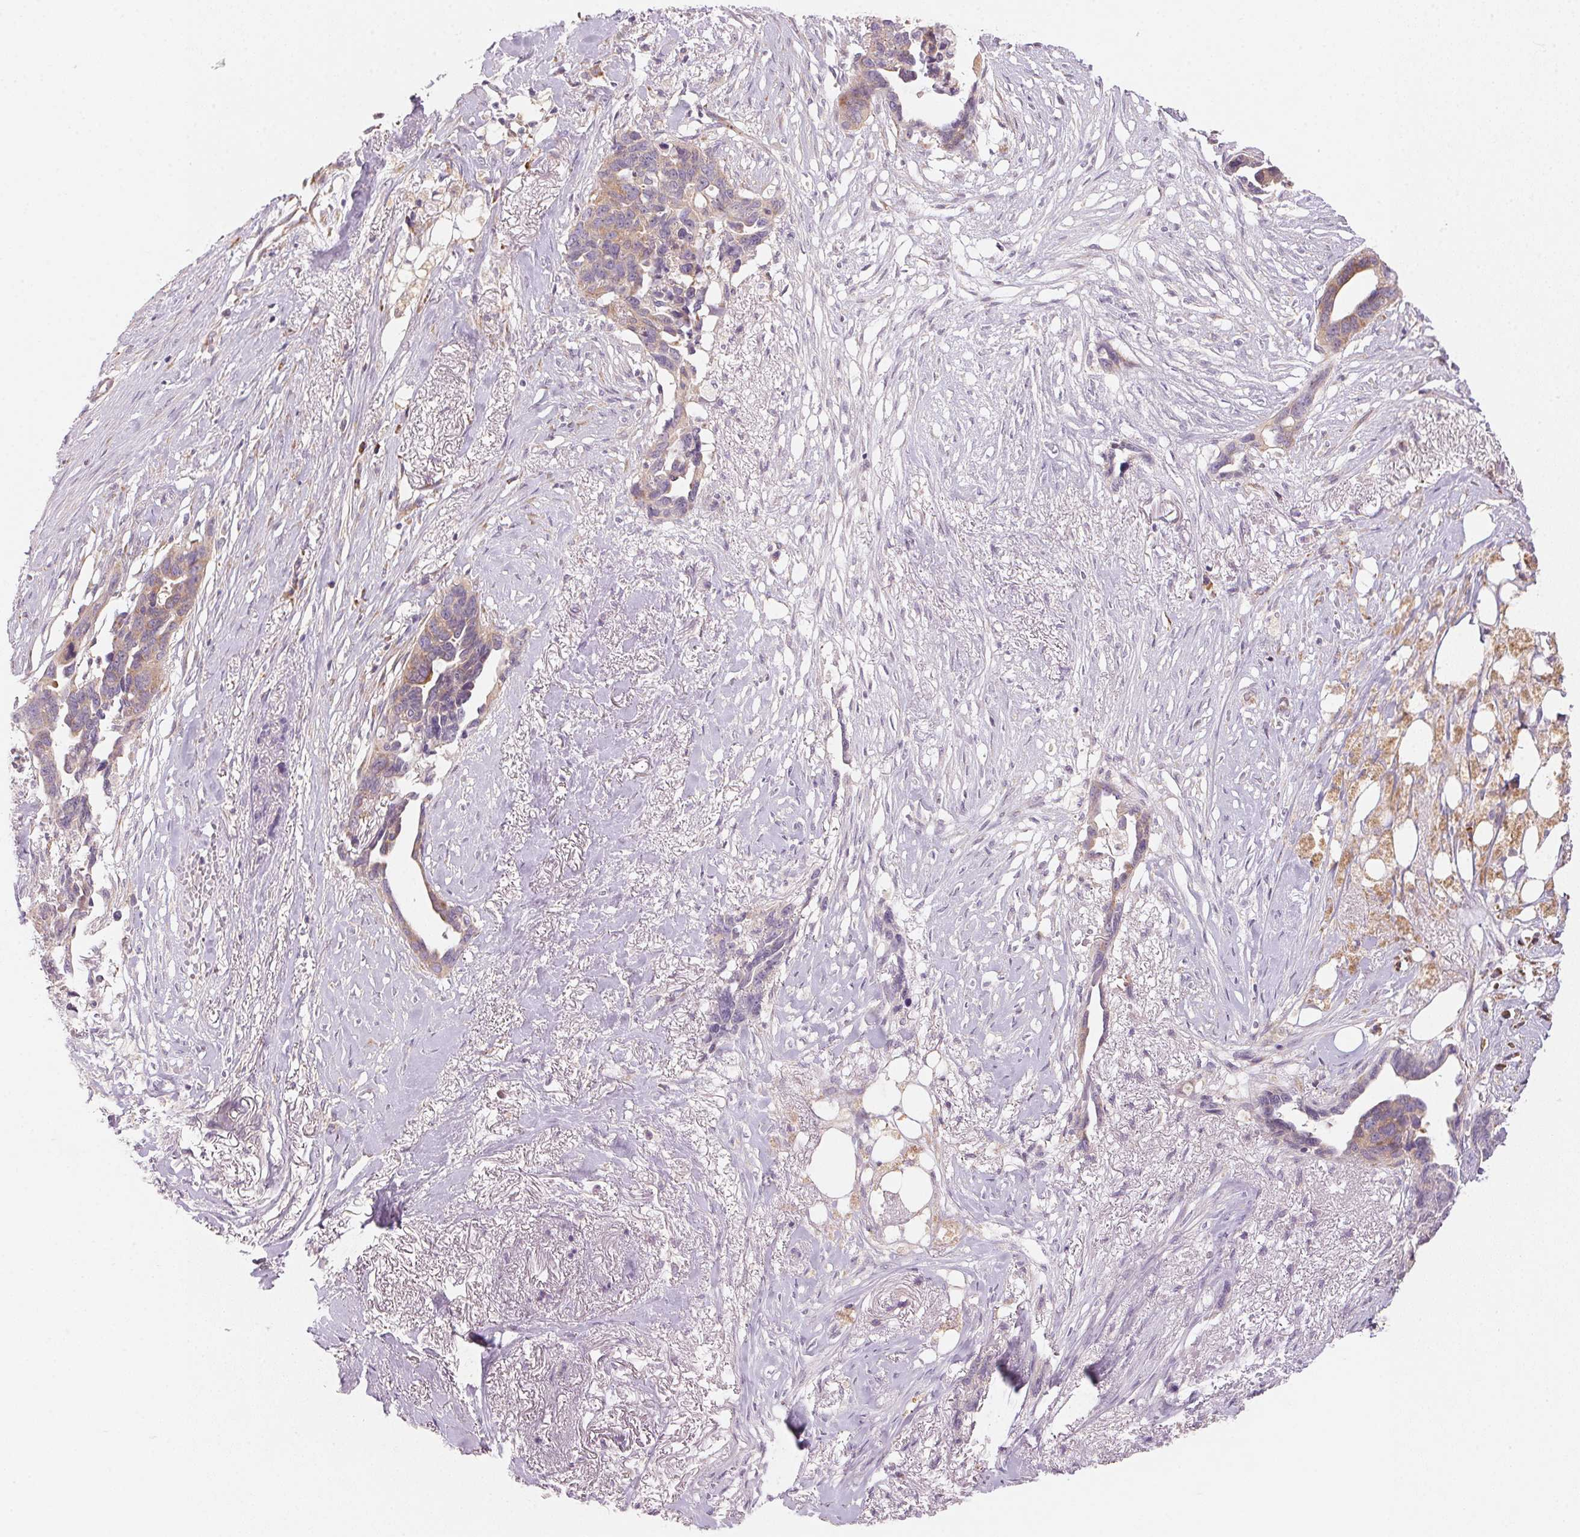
{"staining": {"intensity": "weak", "quantity": ">75%", "location": "cytoplasmic/membranous"}, "tissue": "ovarian cancer", "cell_type": "Tumor cells", "image_type": "cancer", "snomed": [{"axis": "morphology", "description": "Cystadenocarcinoma, serous, NOS"}, {"axis": "topography", "description": "Ovary"}], "caption": "Immunohistochemical staining of human ovarian cancer (serous cystadenocarcinoma) exhibits low levels of weak cytoplasmic/membranous staining in about >75% of tumor cells.", "gene": "BLOC1S2", "patient": {"sex": "female", "age": 69}}